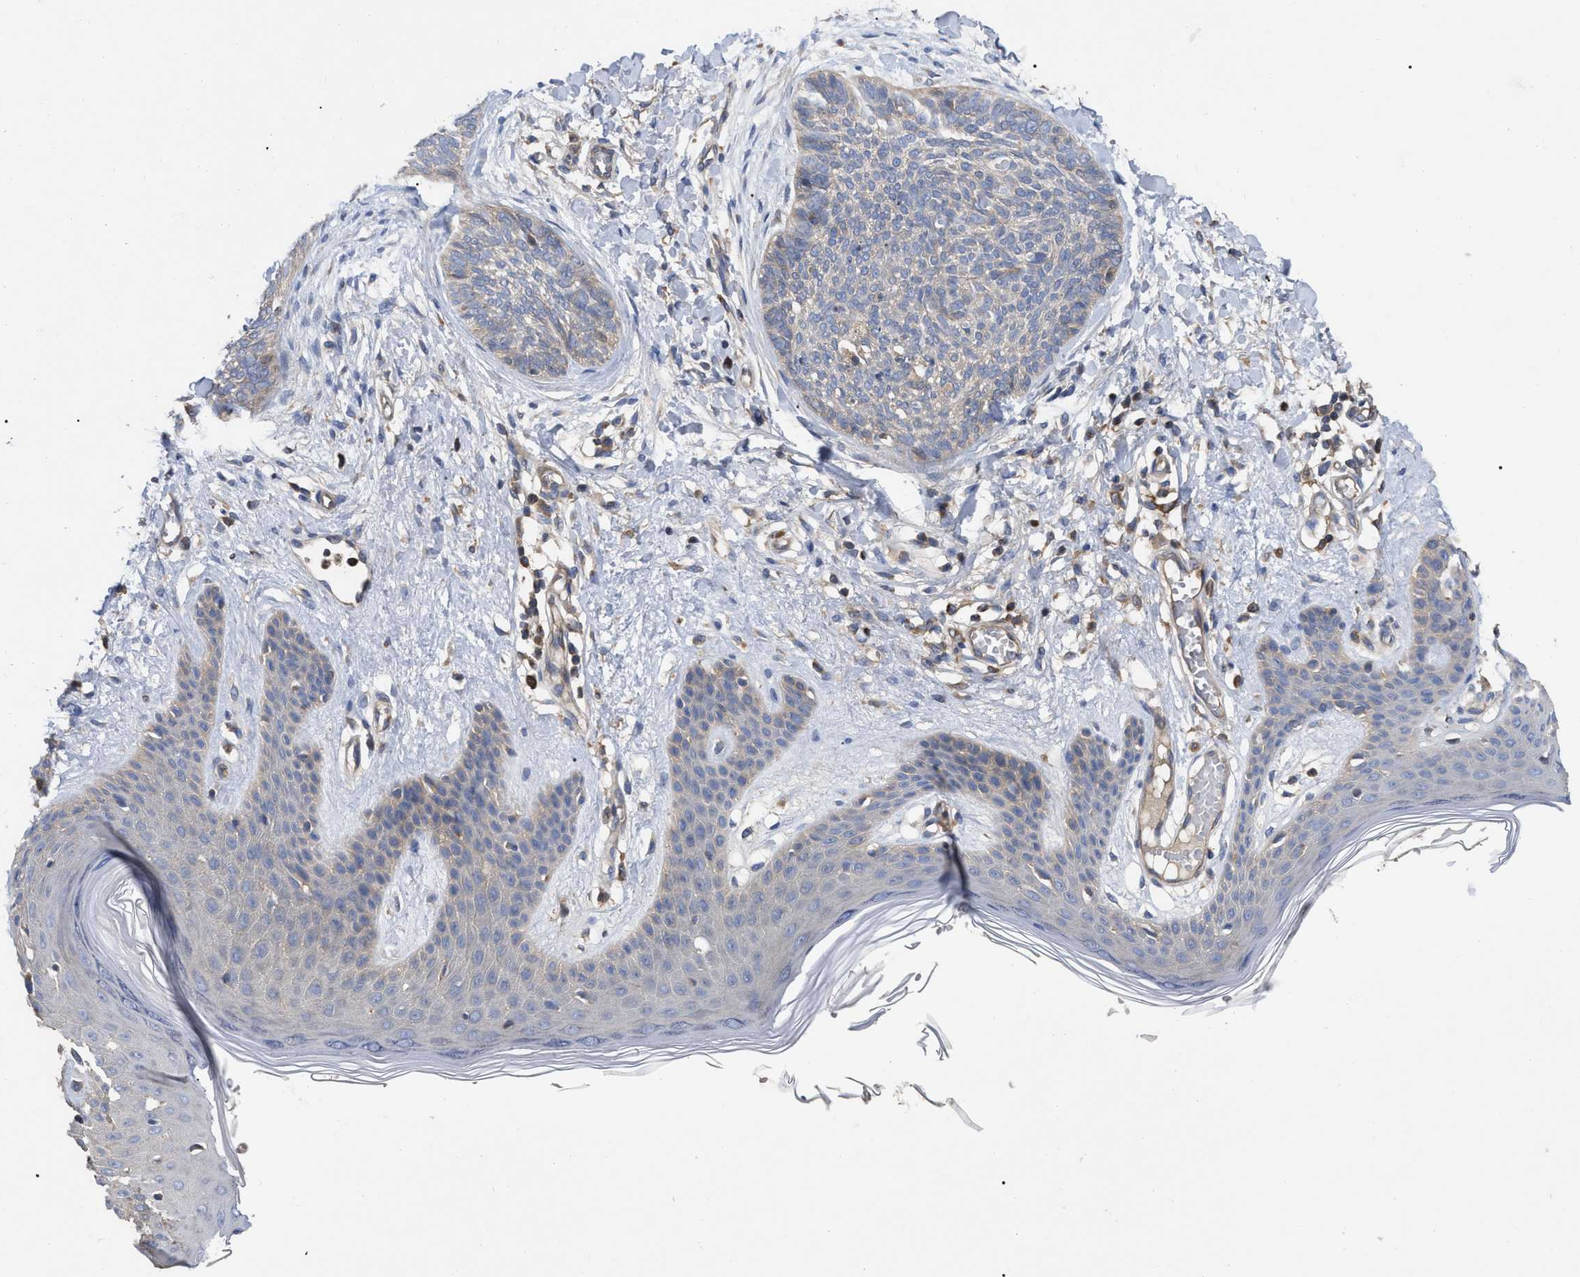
{"staining": {"intensity": "negative", "quantity": "none", "location": "none"}, "tissue": "skin cancer", "cell_type": "Tumor cells", "image_type": "cancer", "snomed": [{"axis": "morphology", "description": "Basal cell carcinoma"}, {"axis": "topography", "description": "Skin"}], "caption": "The micrograph displays no significant positivity in tumor cells of basal cell carcinoma (skin).", "gene": "RAP1GDS1", "patient": {"sex": "female", "age": 59}}